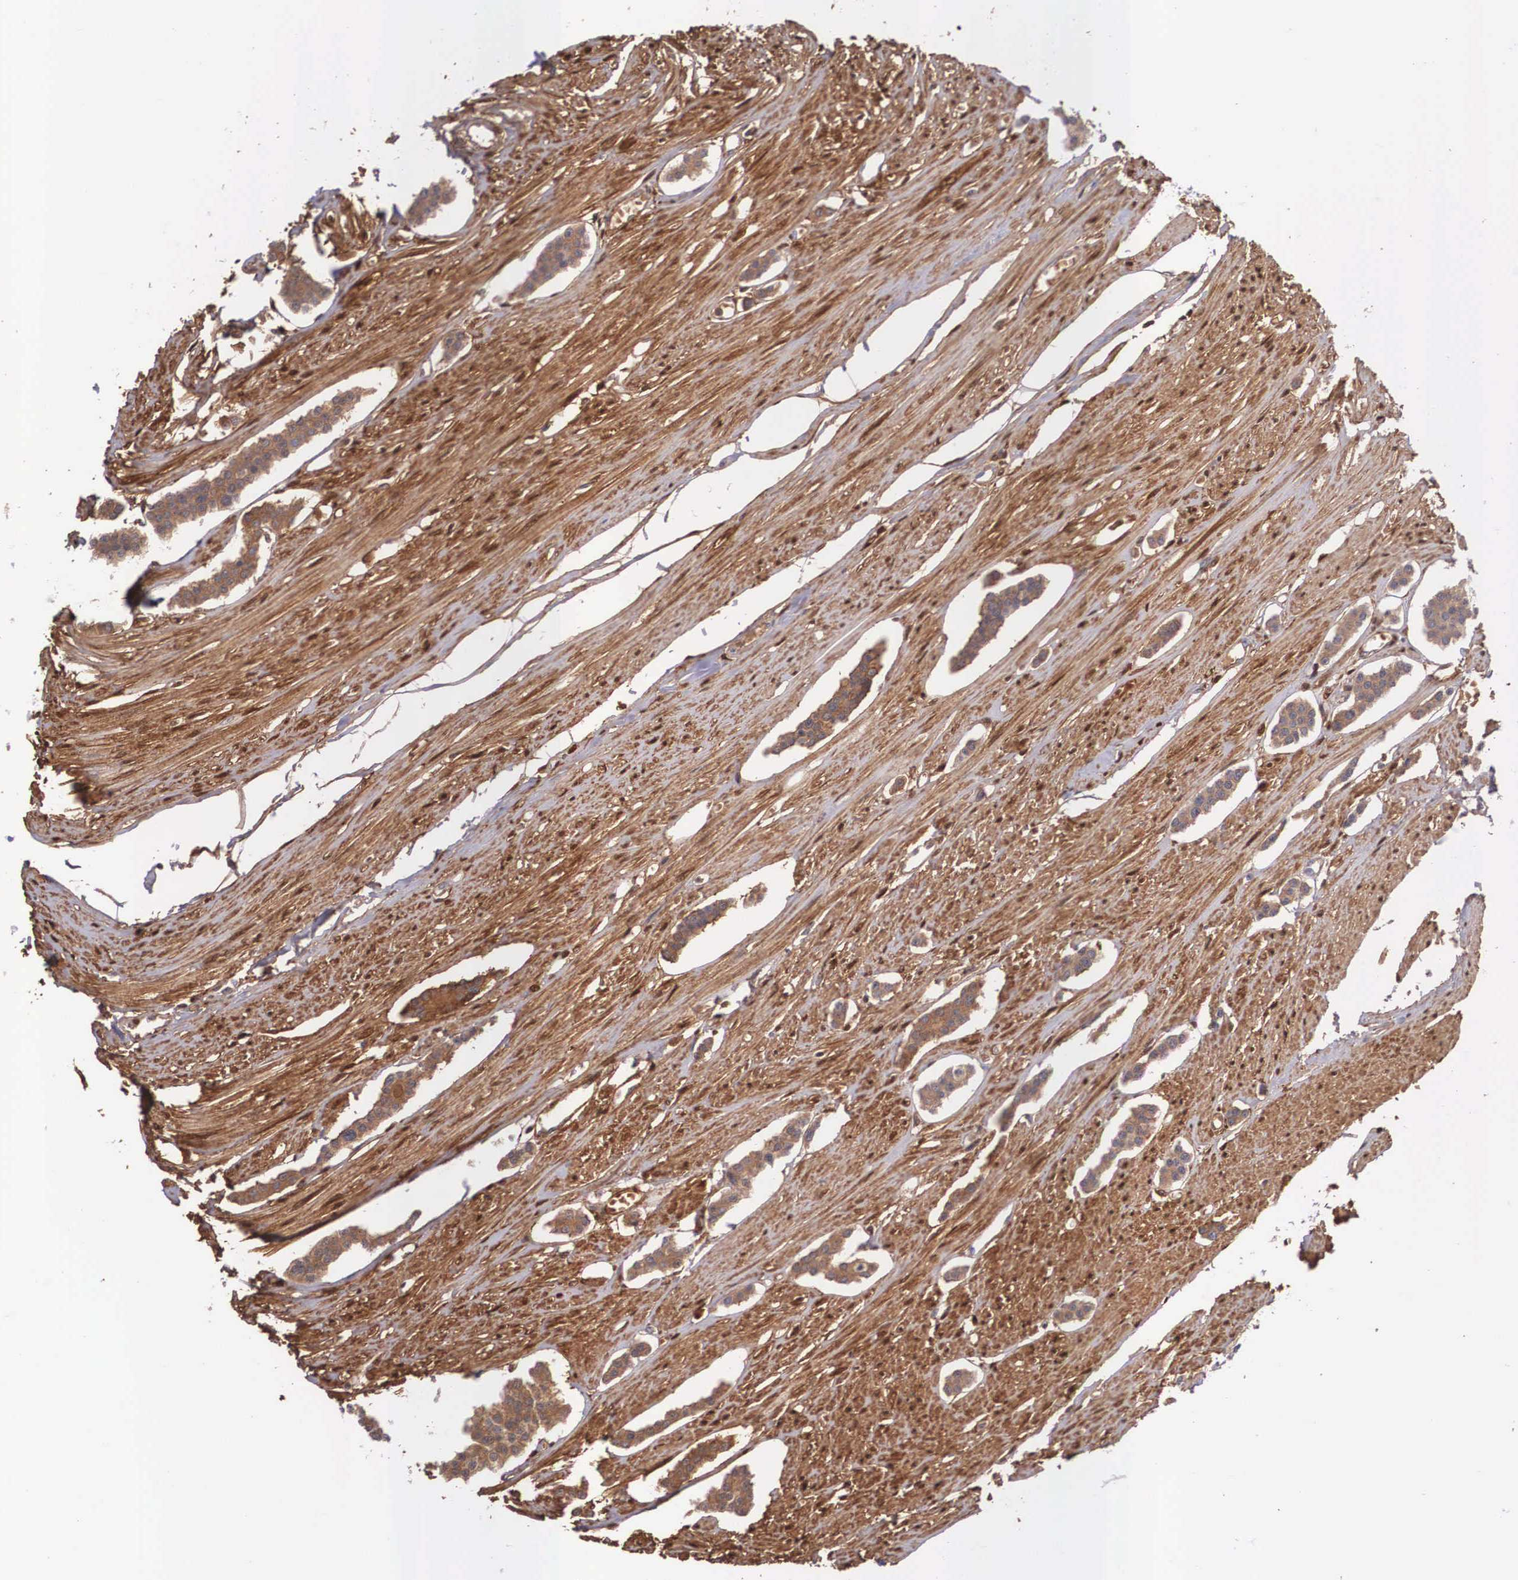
{"staining": {"intensity": "moderate", "quantity": "25%-75%", "location": "cytoplasmic/membranous"}, "tissue": "carcinoid", "cell_type": "Tumor cells", "image_type": "cancer", "snomed": [{"axis": "morphology", "description": "Carcinoid, malignant, NOS"}, {"axis": "topography", "description": "Small intestine"}], "caption": "Immunohistochemical staining of human carcinoid exhibits medium levels of moderate cytoplasmic/membranous positivity in about 25%-75% of tumor cells.", "gene": "LGALS1", "patient": {"sex": "male", "age": 60}}